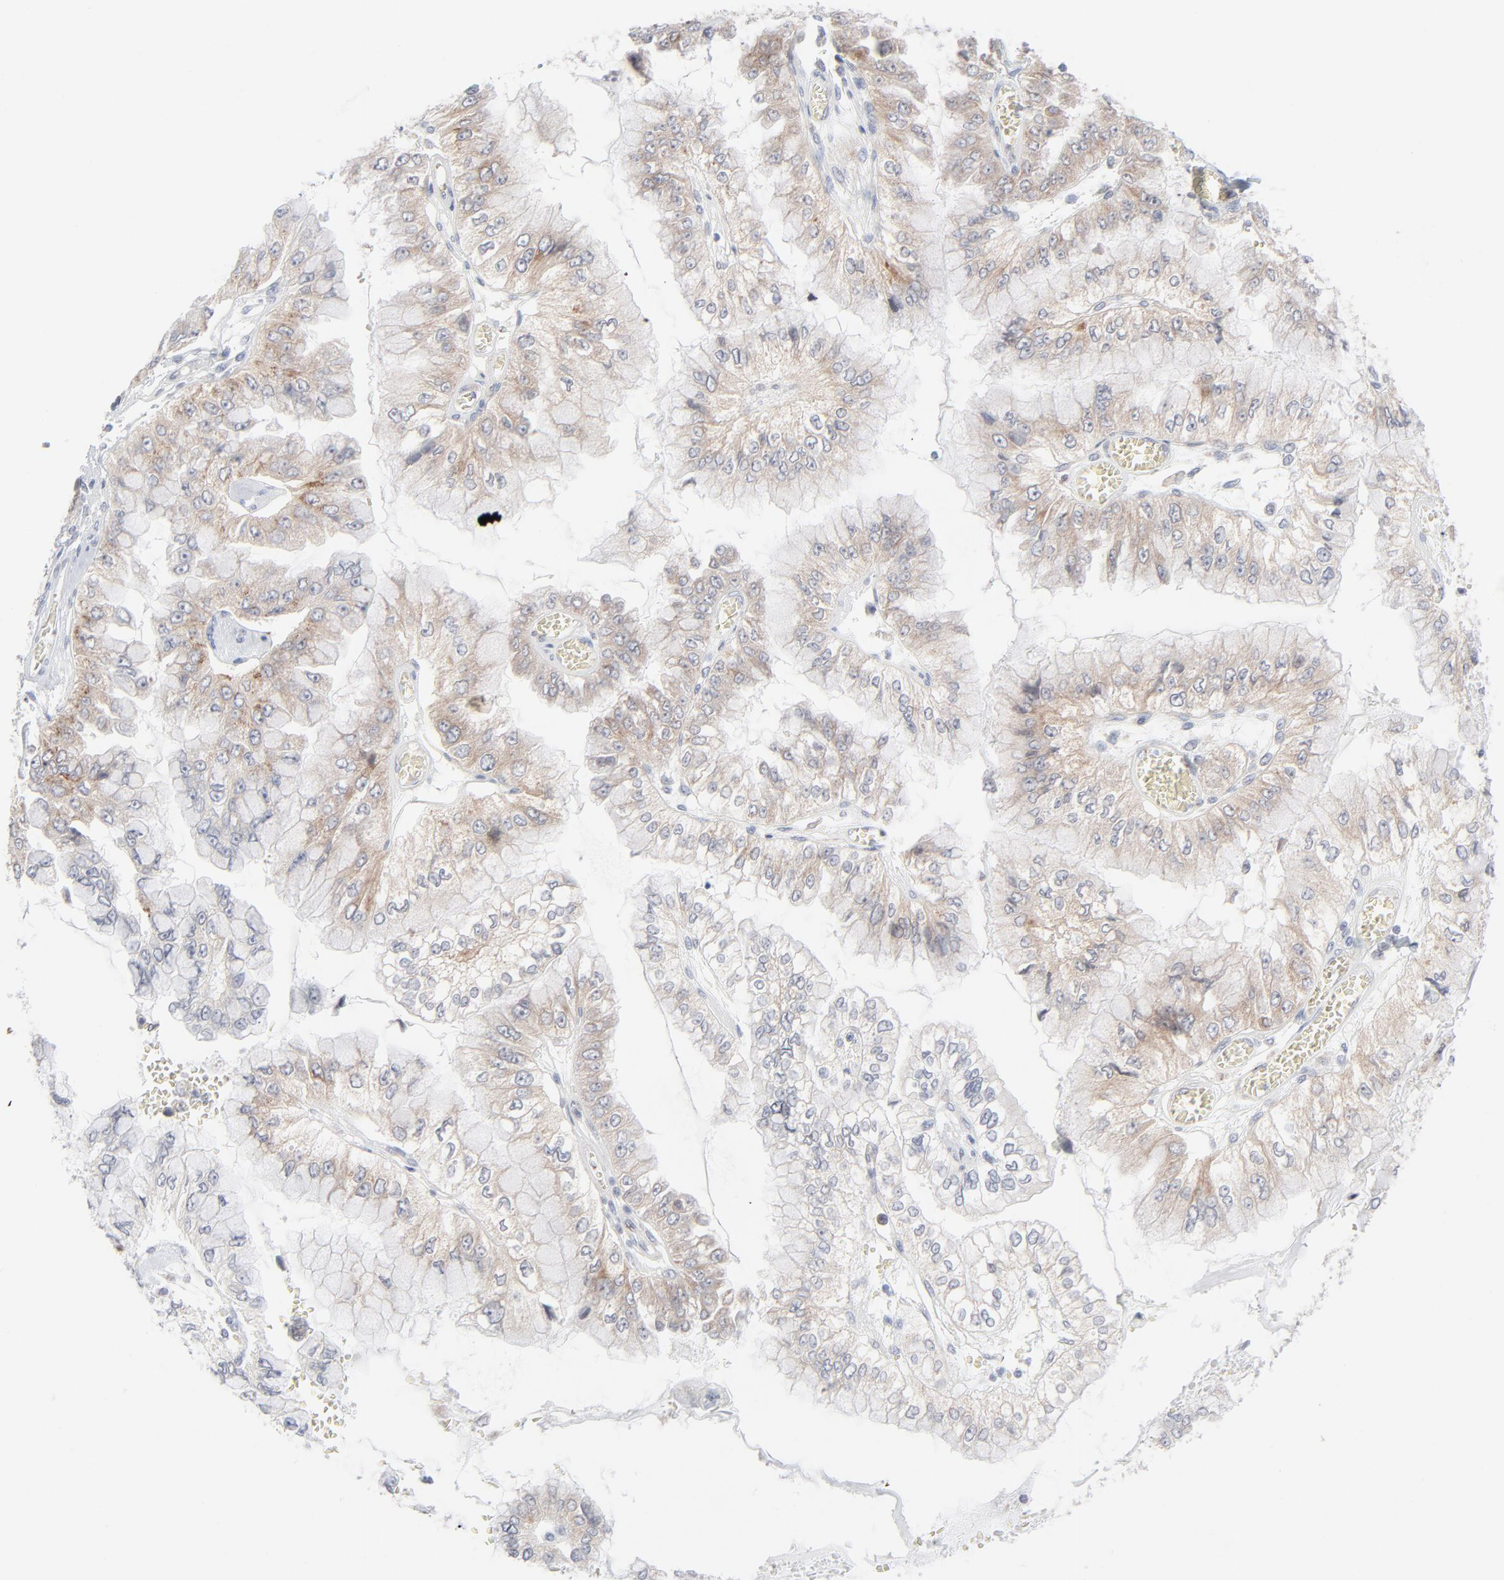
{"staining": {"intensity": "weak", "quantity": ">75%", "location": "cytoplasmic/membranous"}, "tissue": "liver cancer", "cell_type": "Tumor cells", "image_type": "cancer", "snomed": [{"axis": "morphology", "description": "Cholangiocarcinoma"}, {"axis": "topography", "description": "Liver"}], "caption": "This is a histology image of immunohistochemistry (IHC) staining of cholangiocarcinoma (liver), which shows weak positivity in the cytoplasmic/membranous of tumor cells.", "gene": "KDSR", "patient": {"sex": "female", "age": 79}}